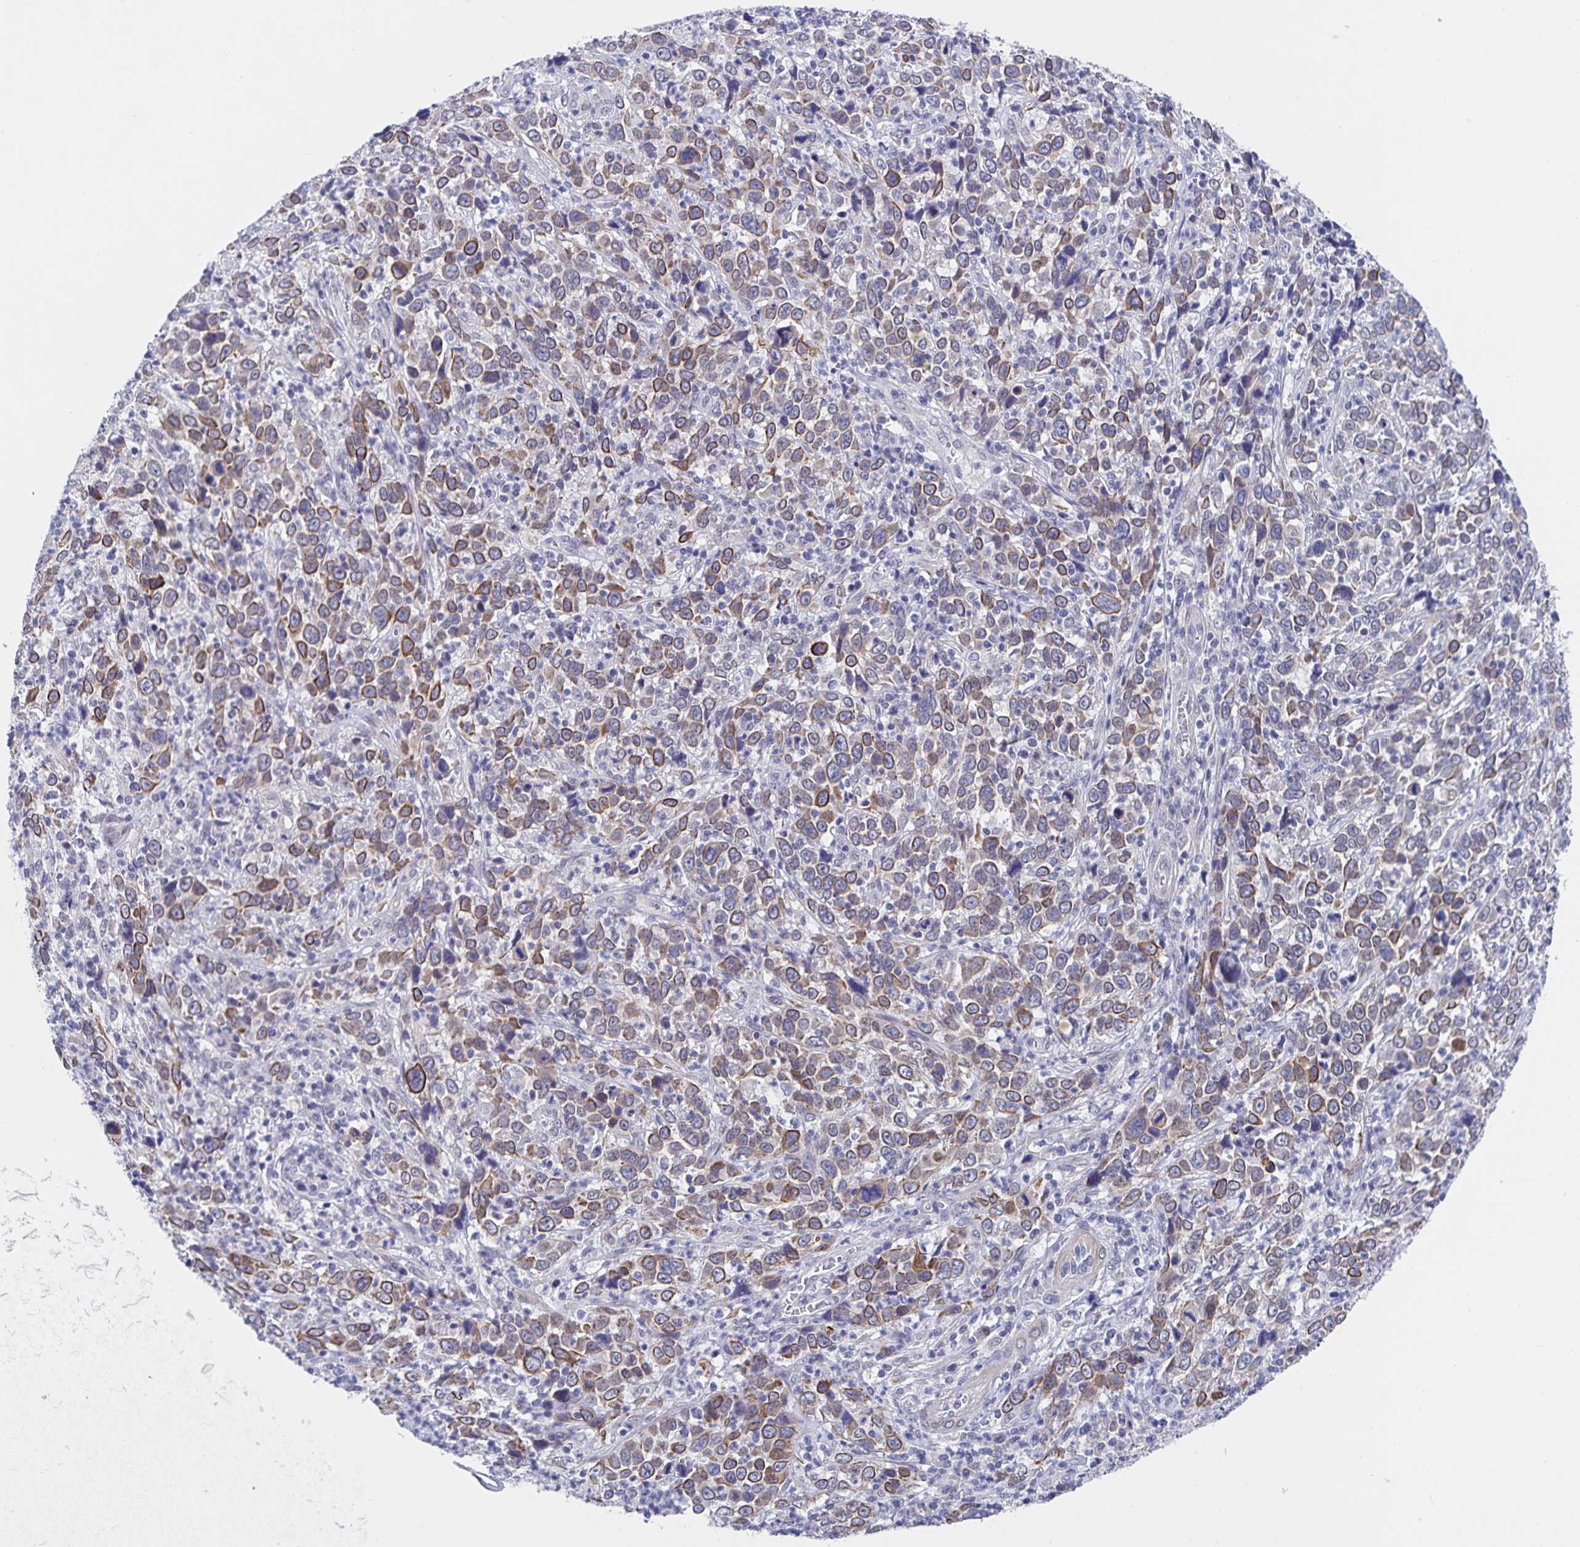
{"staining": {"intensity": "moderate", "quantity": ">75%", "location": "cytoplasmic/membranous"}, "tissue": "cervical cancer", "cell_type": "Tumor cells", "image_type": "cancer", "snomed": [{"axis": "morphology", "description": "Squamous cell carcinoma, NOS"}, {"axis": "topography", "description": "Cervix"}], "caption": "Protein staining demonstrates moderate cytoplasmic/membranous staining in about >75% of tumor cells in cervical cancer (squamous cell carcinoma).", "gene": "ZIK1", "patient": {"sex": "female", "age": 46}}